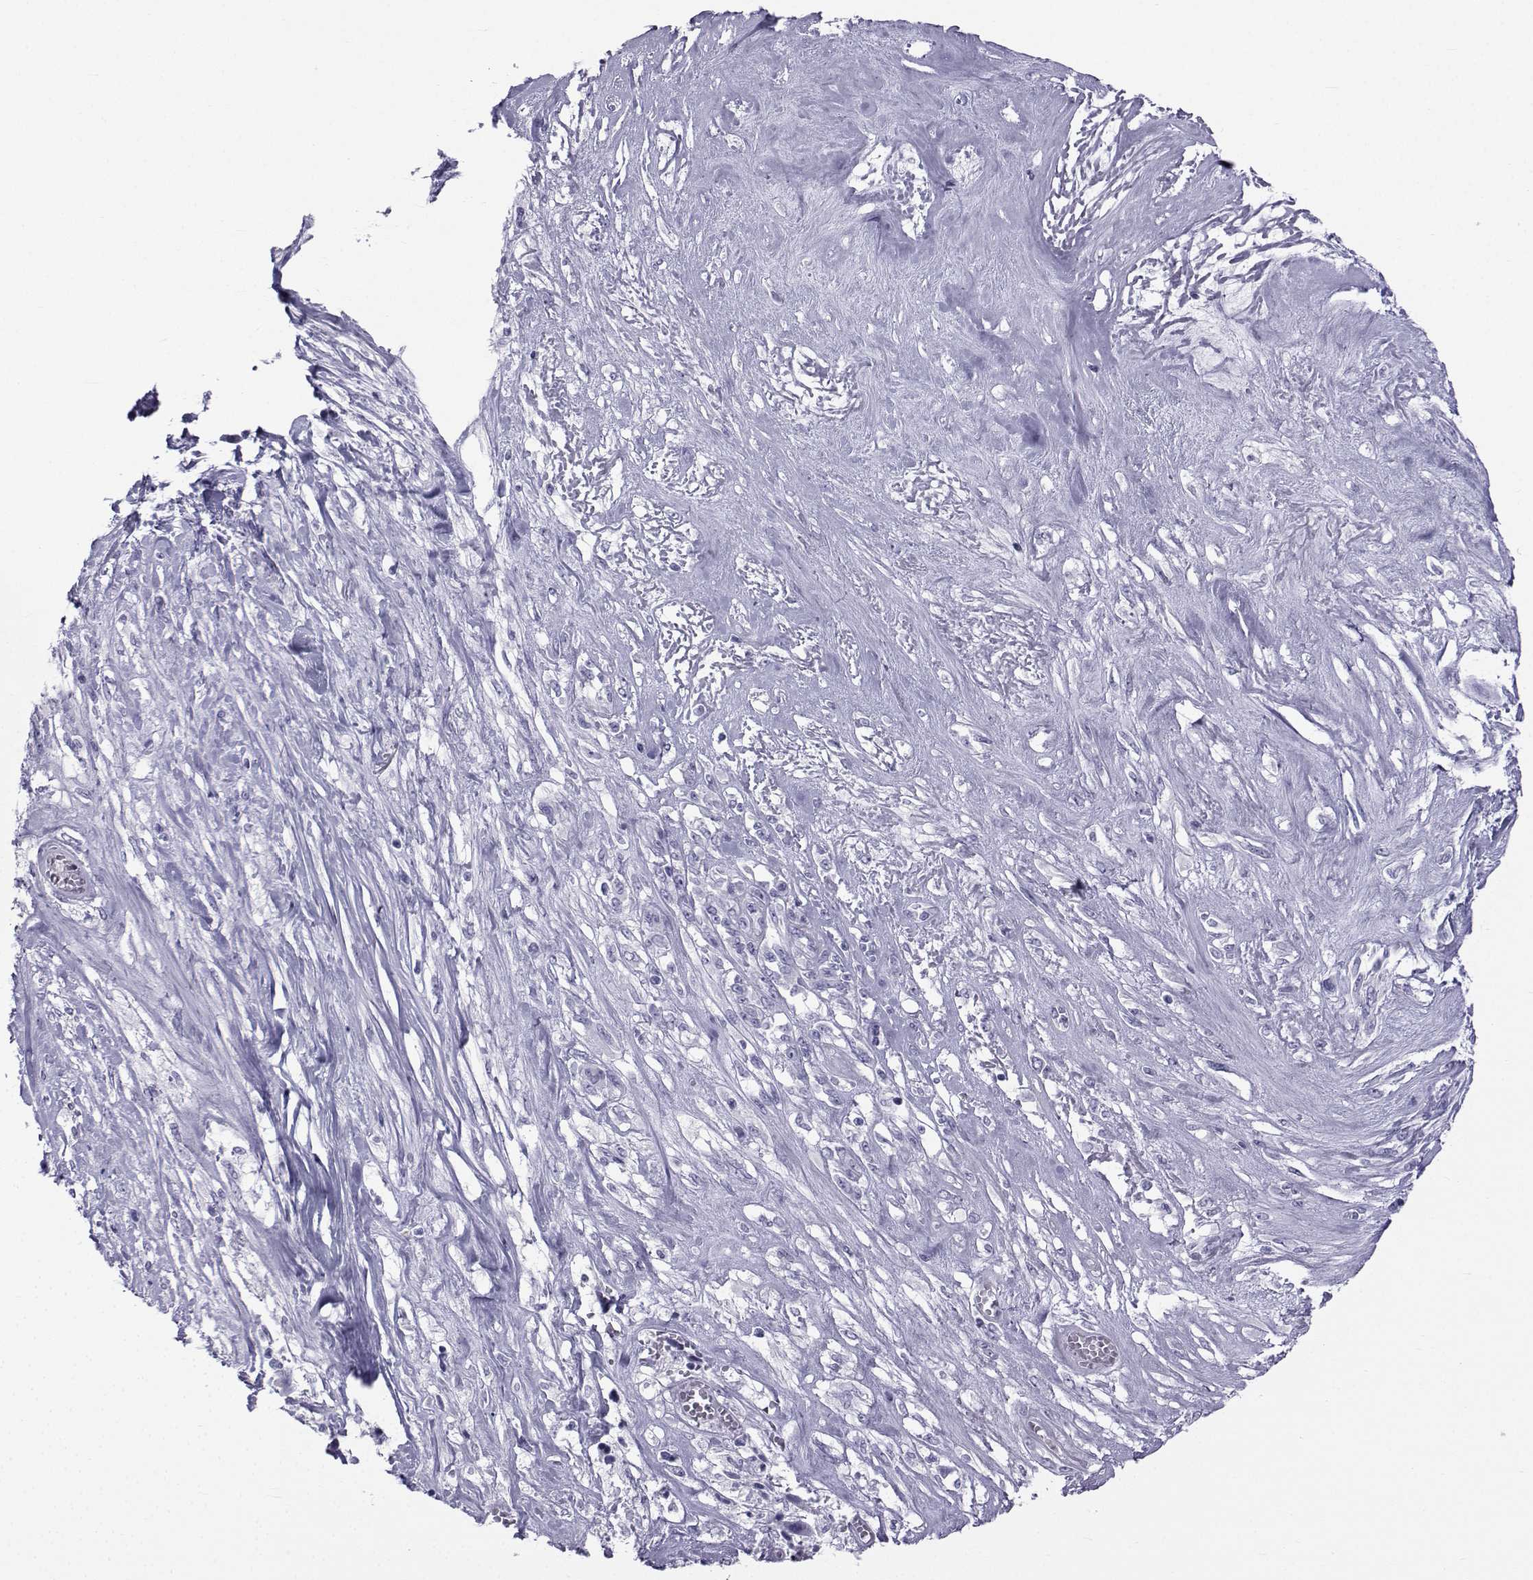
{"staining": {"intensity": "negative", "quantity": "none", "location": "none"}, "tissue": "melanoma", "cell_type": "Tumor cells", "image_type": "cancer", "snomed": [{"axis": "morphology", "description": "Malignant melanoma, NOS"}, {"axis": "topography", "description": "Skin"}], "caption": "High magnification brightfield microscopy of melanoma stained with DAB (brown) and counterstained with hematoxylin (blue): tumor cells show no significant staining. The staining is performed using DAB brown chromogen with nuclei counter-stained in using hematoxylin.", "gene": "SPANXD", "patient": {"sex": "female", "age": 91}}